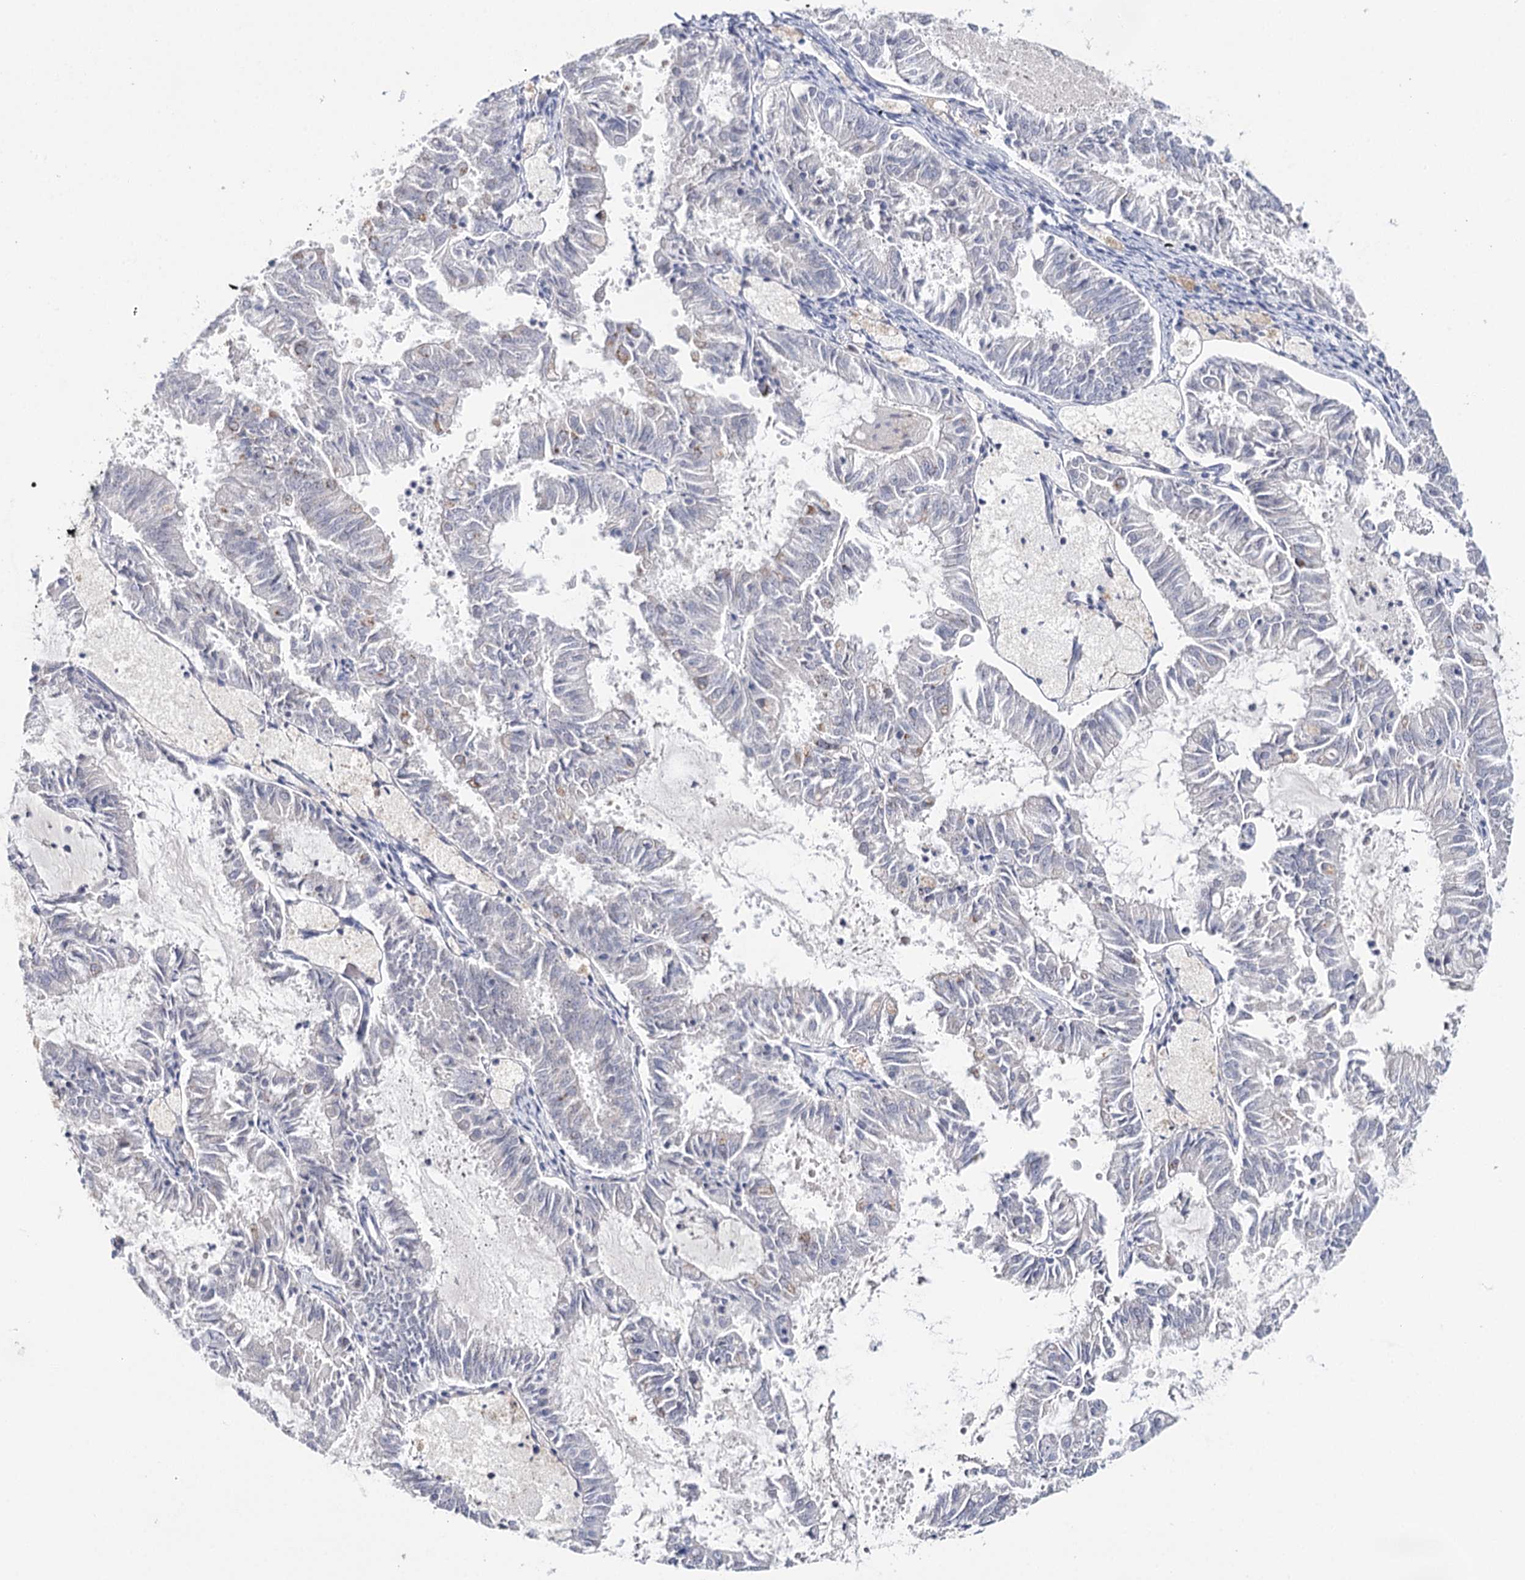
{"staining": {"intensity": "negative", "quantity": "none", "location": "none"}, "tissue": "endometrial cancer", "cell_type": "Tumor cells", "image_type": "cancer", "snomed": [{"axis": "morphology", "description": "Adenocarcinoma, NOS"}, {"axis": "topography", "description": "Endometrium"}], "caption": "Histopathology image shows no significant protein expression in tumor cells of endometrial cancer. (DAB (3,3'-diaminobenzidine) IHC with hematoxylin counter stain).", "gene": "TP53", "patient": {"sex": "female", "age": 57}}